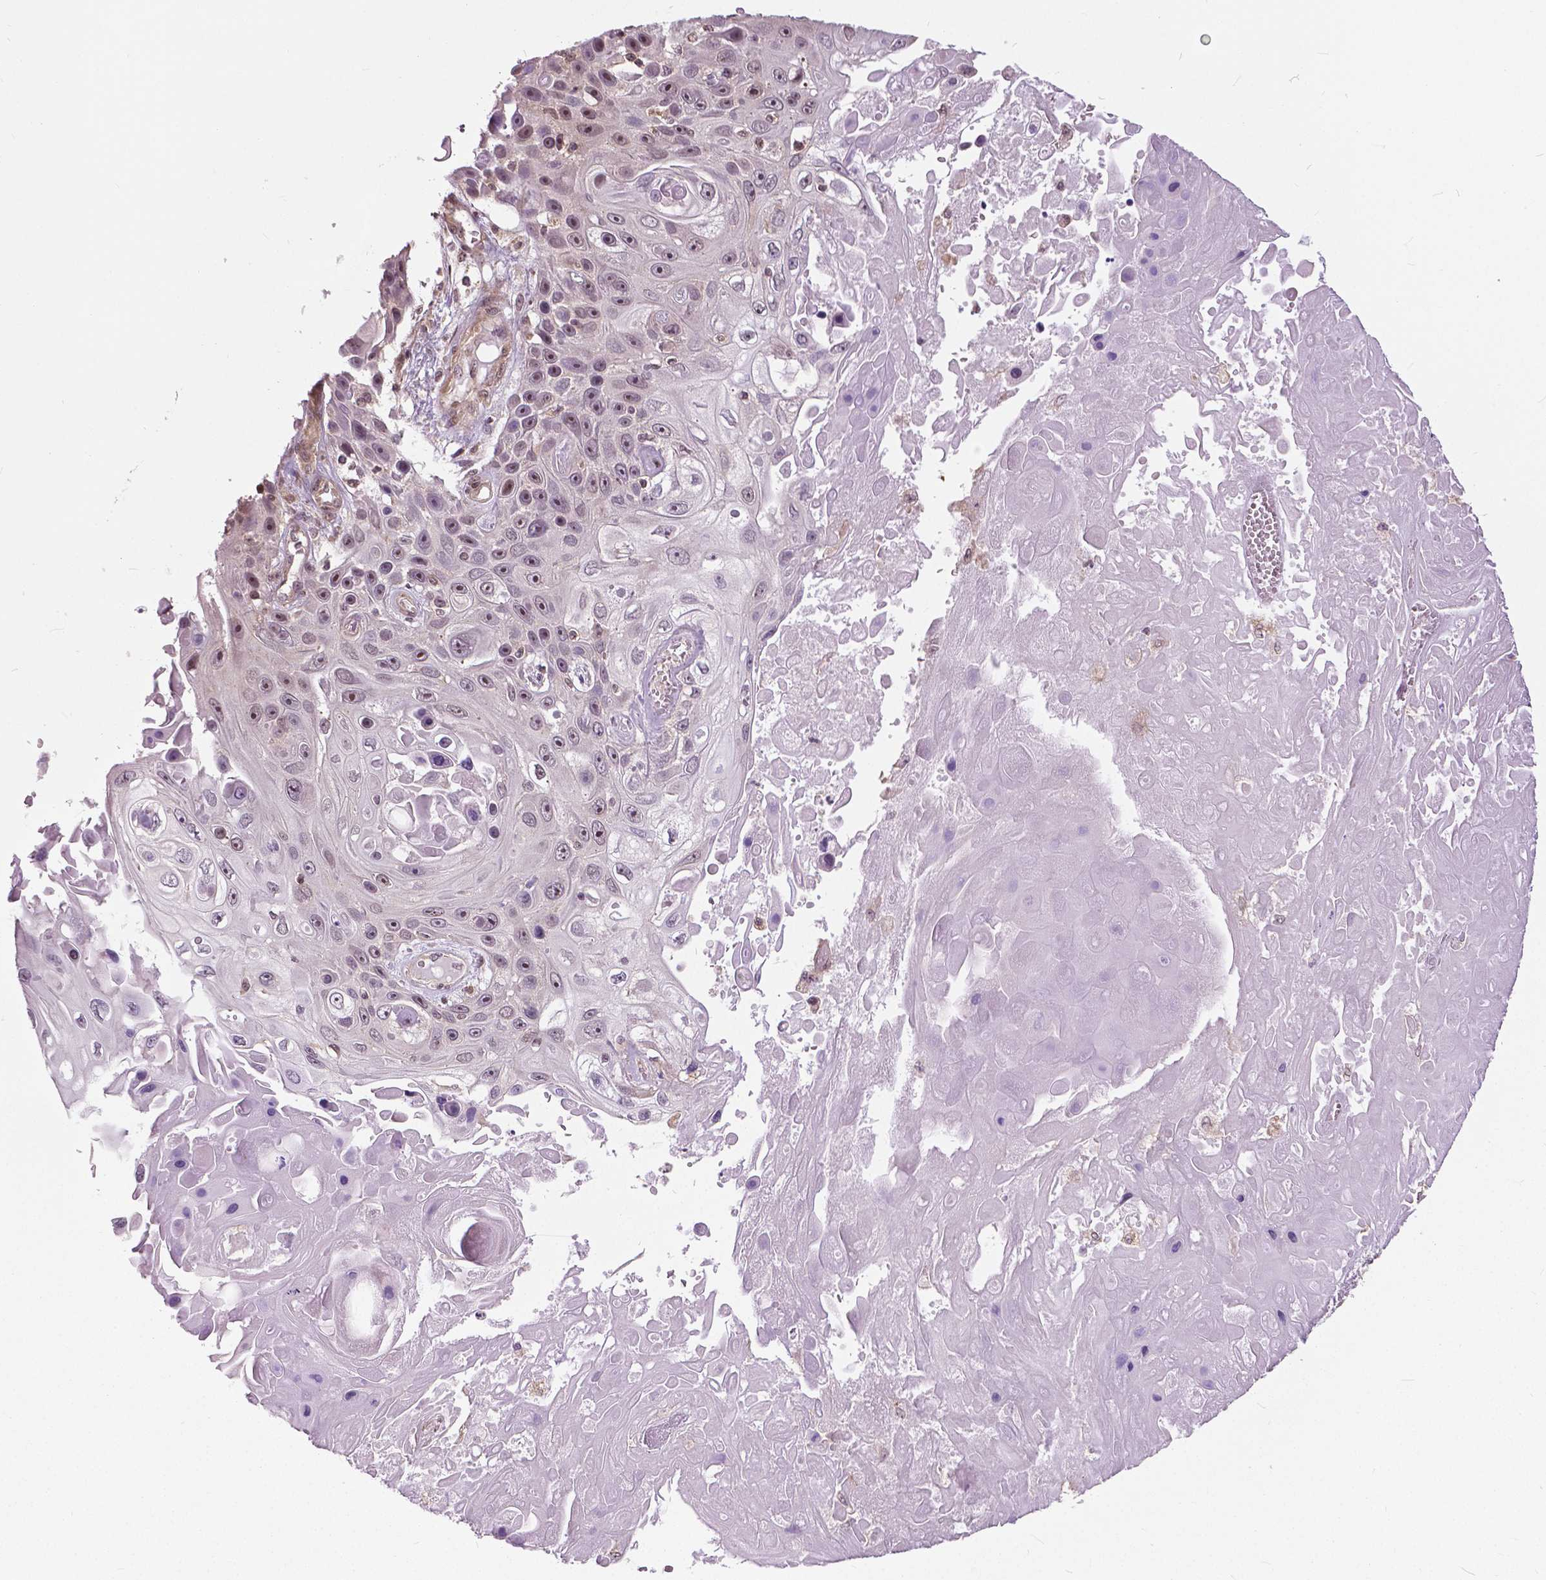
{"staining": {"intensity": "weak", "quantity": "<25%", "location": "nuclear"}, "tissue": "skin cancer", "cell_type": "Tumor cells", "image_type": "cancer", "snomed": [{"axis": "morphology", "description": "Squamous cell carcinoma, NOS"}, {"axis": "topography", "description": "Skin"}], "caption": "Skin cancer was stained to show a protein in brown. There is no significant positivity in tumor cells.", "gene": "ANXA13", "patient": {"sex": "male", "age": 82}}